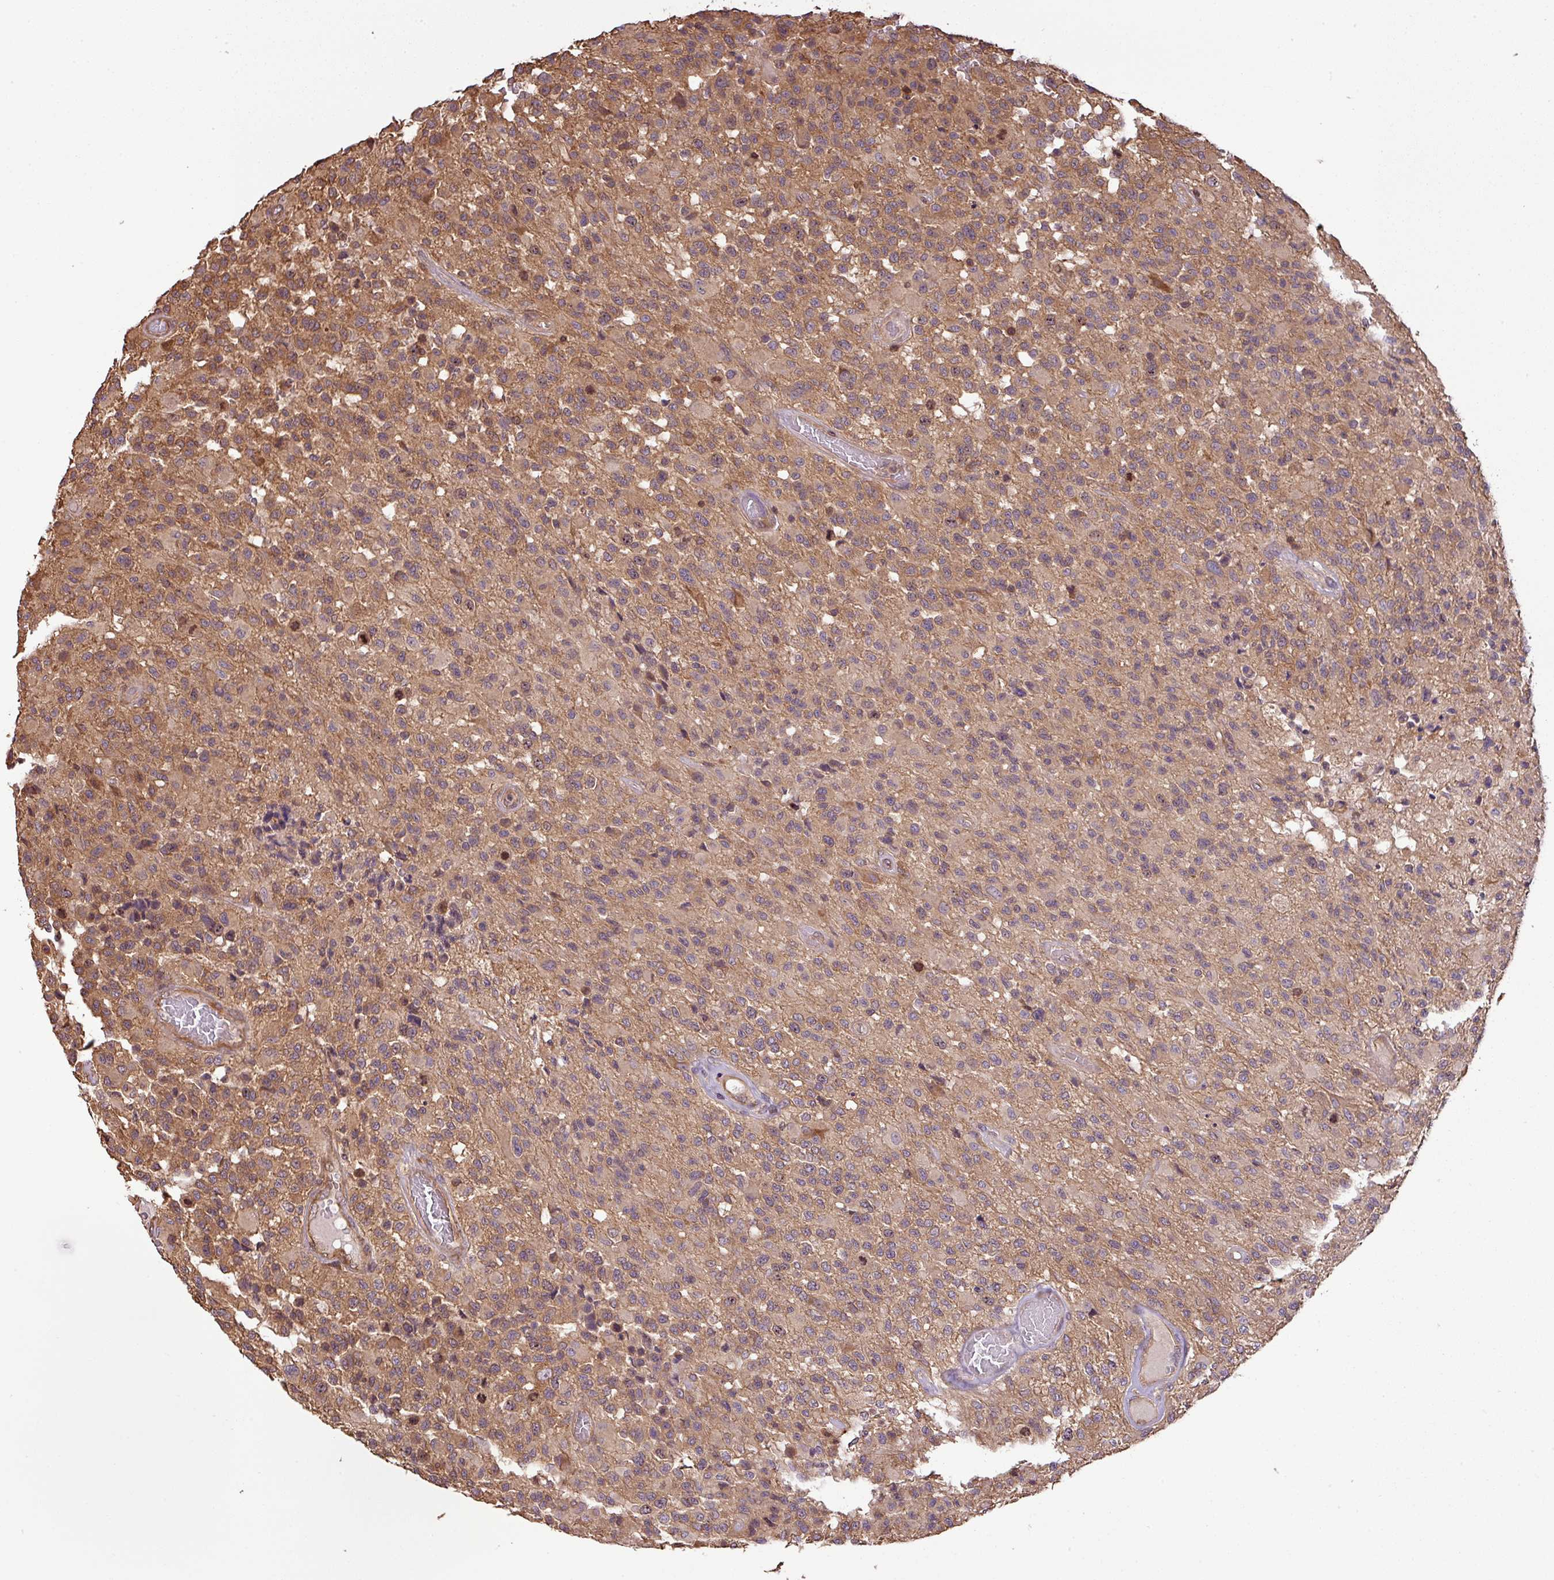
{"staining": {"intensity": "moderate", "quantity": ">75%", "location": "cytoplasmic/membranous,nuclear"}, "tissue": "glioma", "cell_type": "Tumor cells", "image_type": "cancer", "snomed": [{"axis": "morphology", "description": "Glioma, malignant, High grade"}, {"axis": "morphology", "description": "Glioblastoma, NOS"}, {"axis": "topography", "description": "Brain"}], "caption": "Moderate cytoplasmic/membranous and nuclear expression is identified in about >75% of tumor cells in glioma.", "gene": "VENTX", "patient": {"sex": "male", "age": 60}}